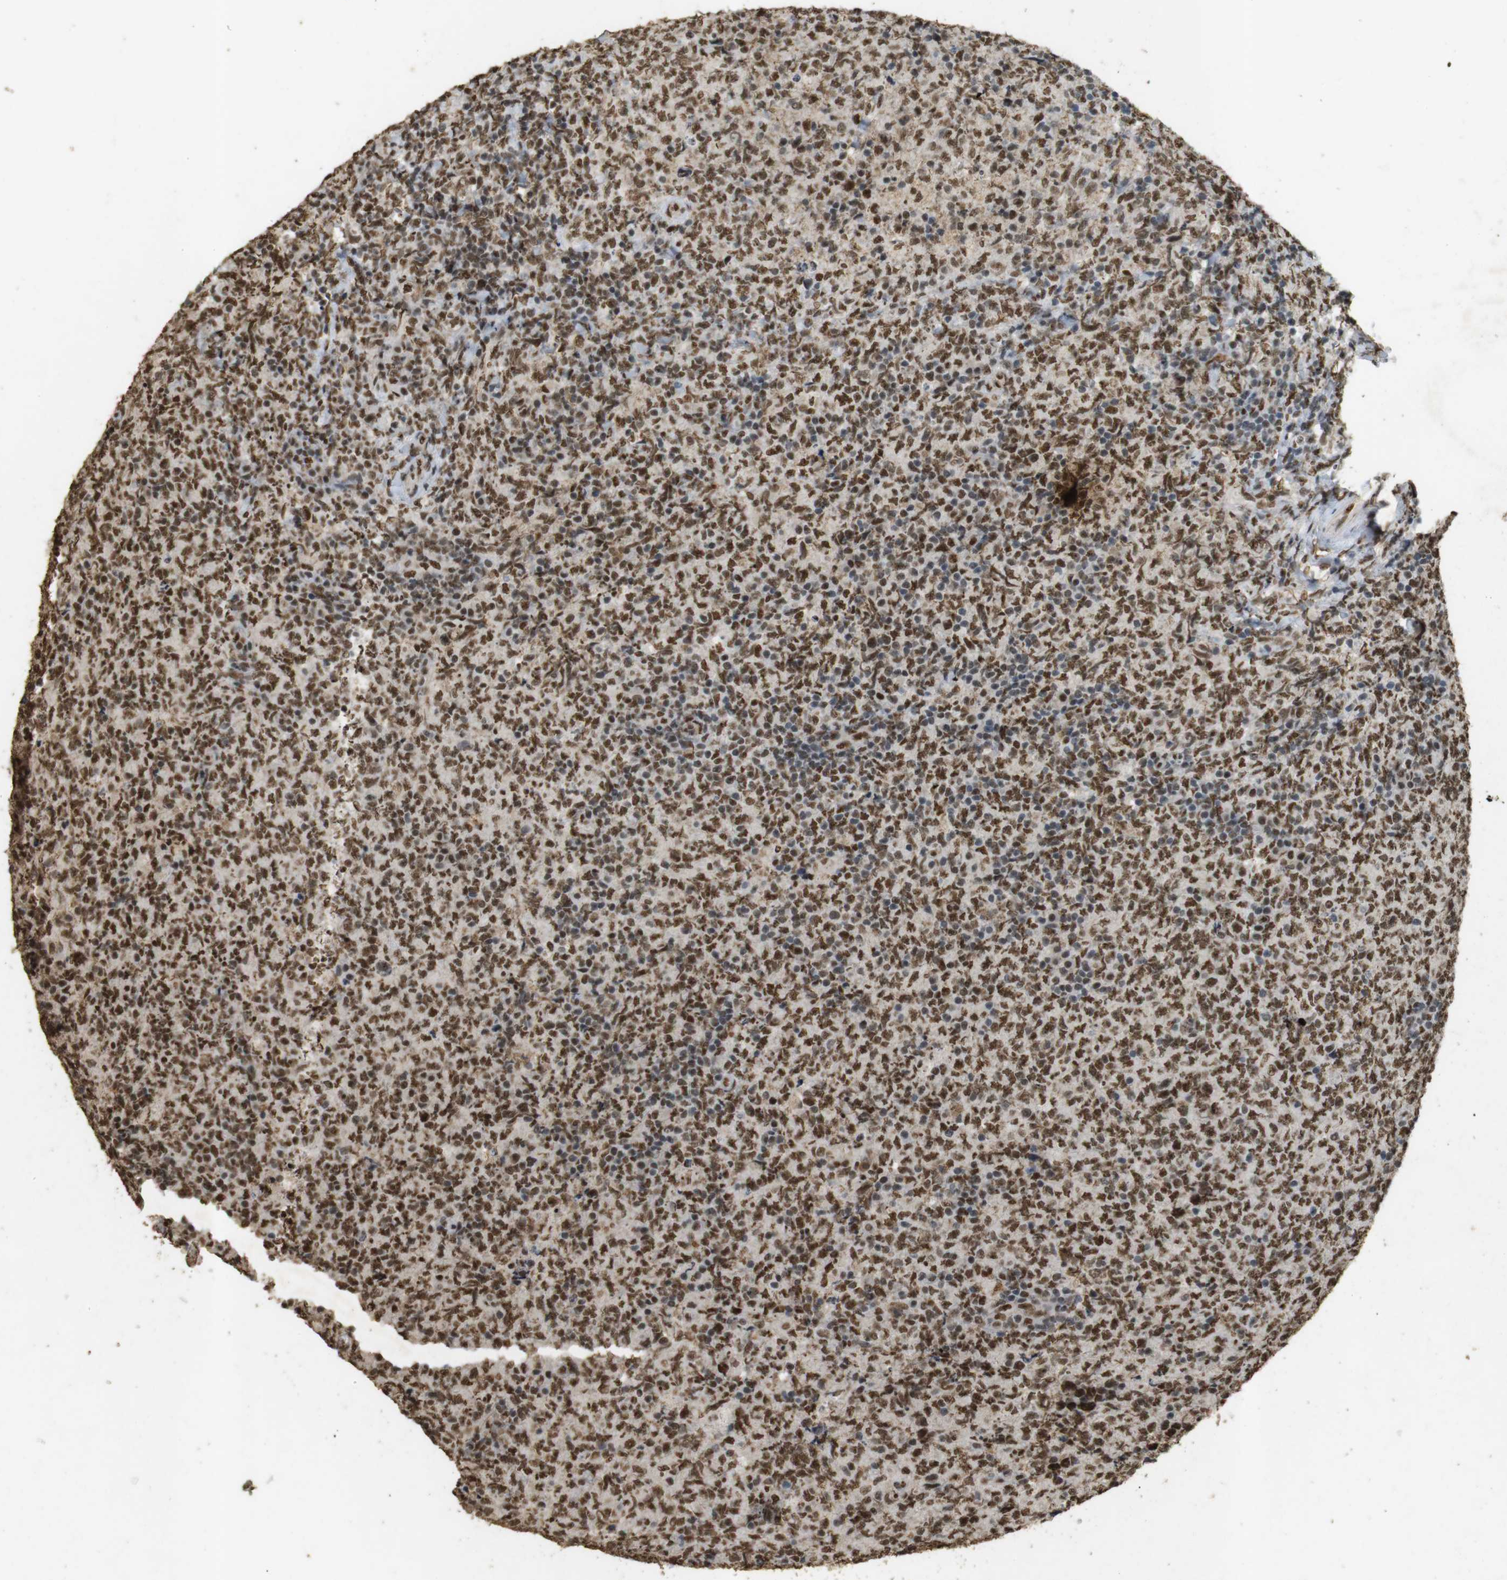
{"staining": {"intensity": "moderate", "quantity": ">75%", "location": "nuclear"}, "tissue": "lymphoma", "cell_type": "Tumor cells", "image_type": "cancer", "snomed": [{"axis": "morphology", "description": "Malignant lymphoma, non-Hodgkin's type, High grade"}, {"axis": "topography", "description": "Tonsil"}], "caption": "Immunohistochemical staining of high-grade malignant lymphoma, non-Hodgkin's type shows moderate nuclear protein positivity in approximately >75% of tumor cells. The staining is performed using DAB (3,3'-diaminobenzidine) brown chromogen to label protein expression. The nuclei are counter-stained blue using hematoxylin.", "gene": "GATA4", "patient": {"sex": "female", "age": 36}}